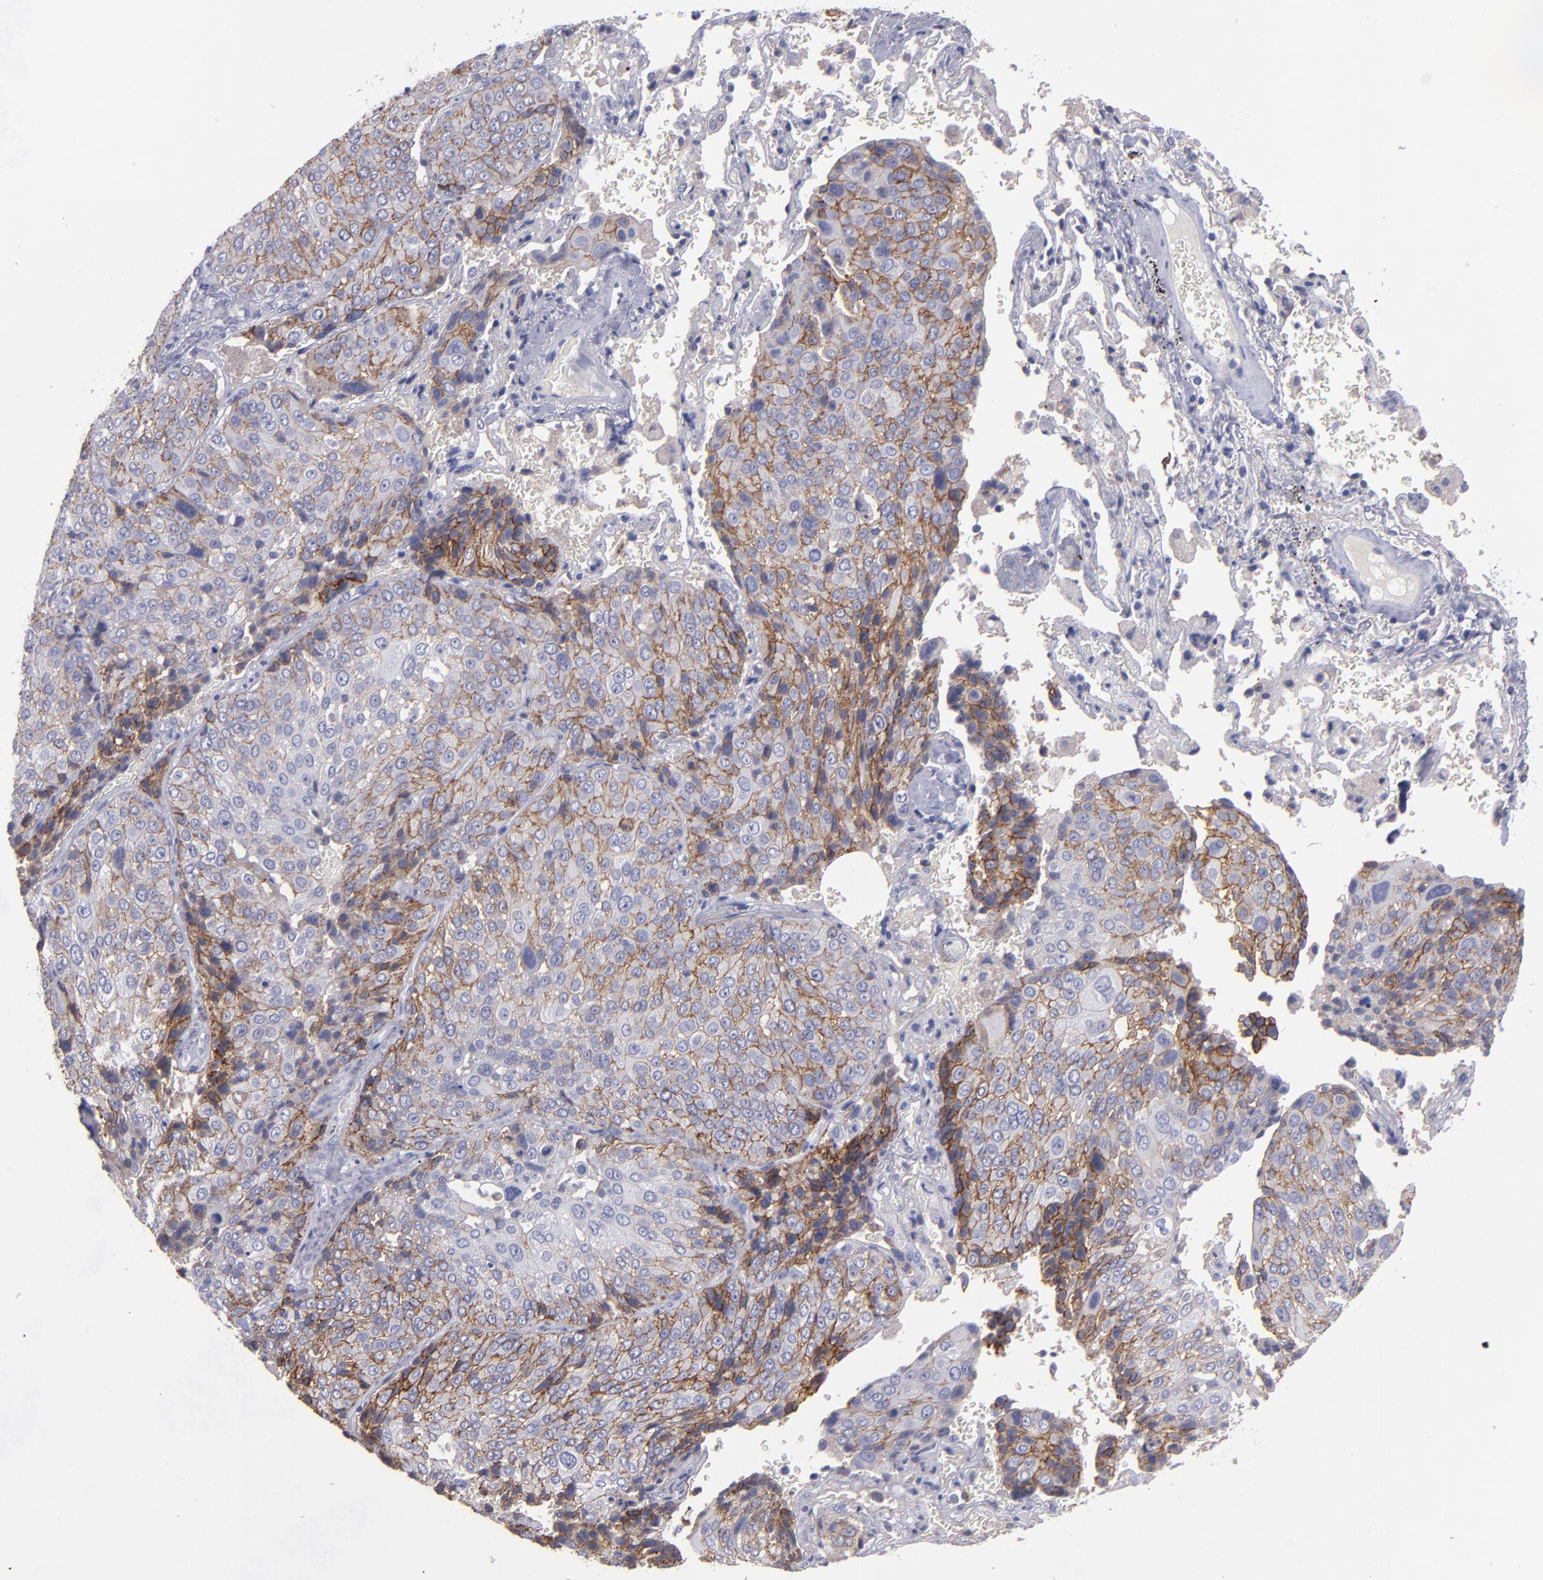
{"staining": {"intensity": "moderate", "quantity": ">75%", "location": "cytoplasmic/membranous"}, "tissue": "lung cancer", "cell_type": "Tumor cells", "image_type": "cancer", "snomed": [{"axis": "morphology", "description": "Squamous cell carcinoma, NOS"}, {"axis": "topography", "description": "Lung"}], "caption": "Human lung squamous cell carcinoma stained for a protein (brown) displays moderate cytoplasmic/membranous positive staining in about >75% of tumor cells.", "gene": "CDH3", "patient": {"sex": "male", "age": 54}}